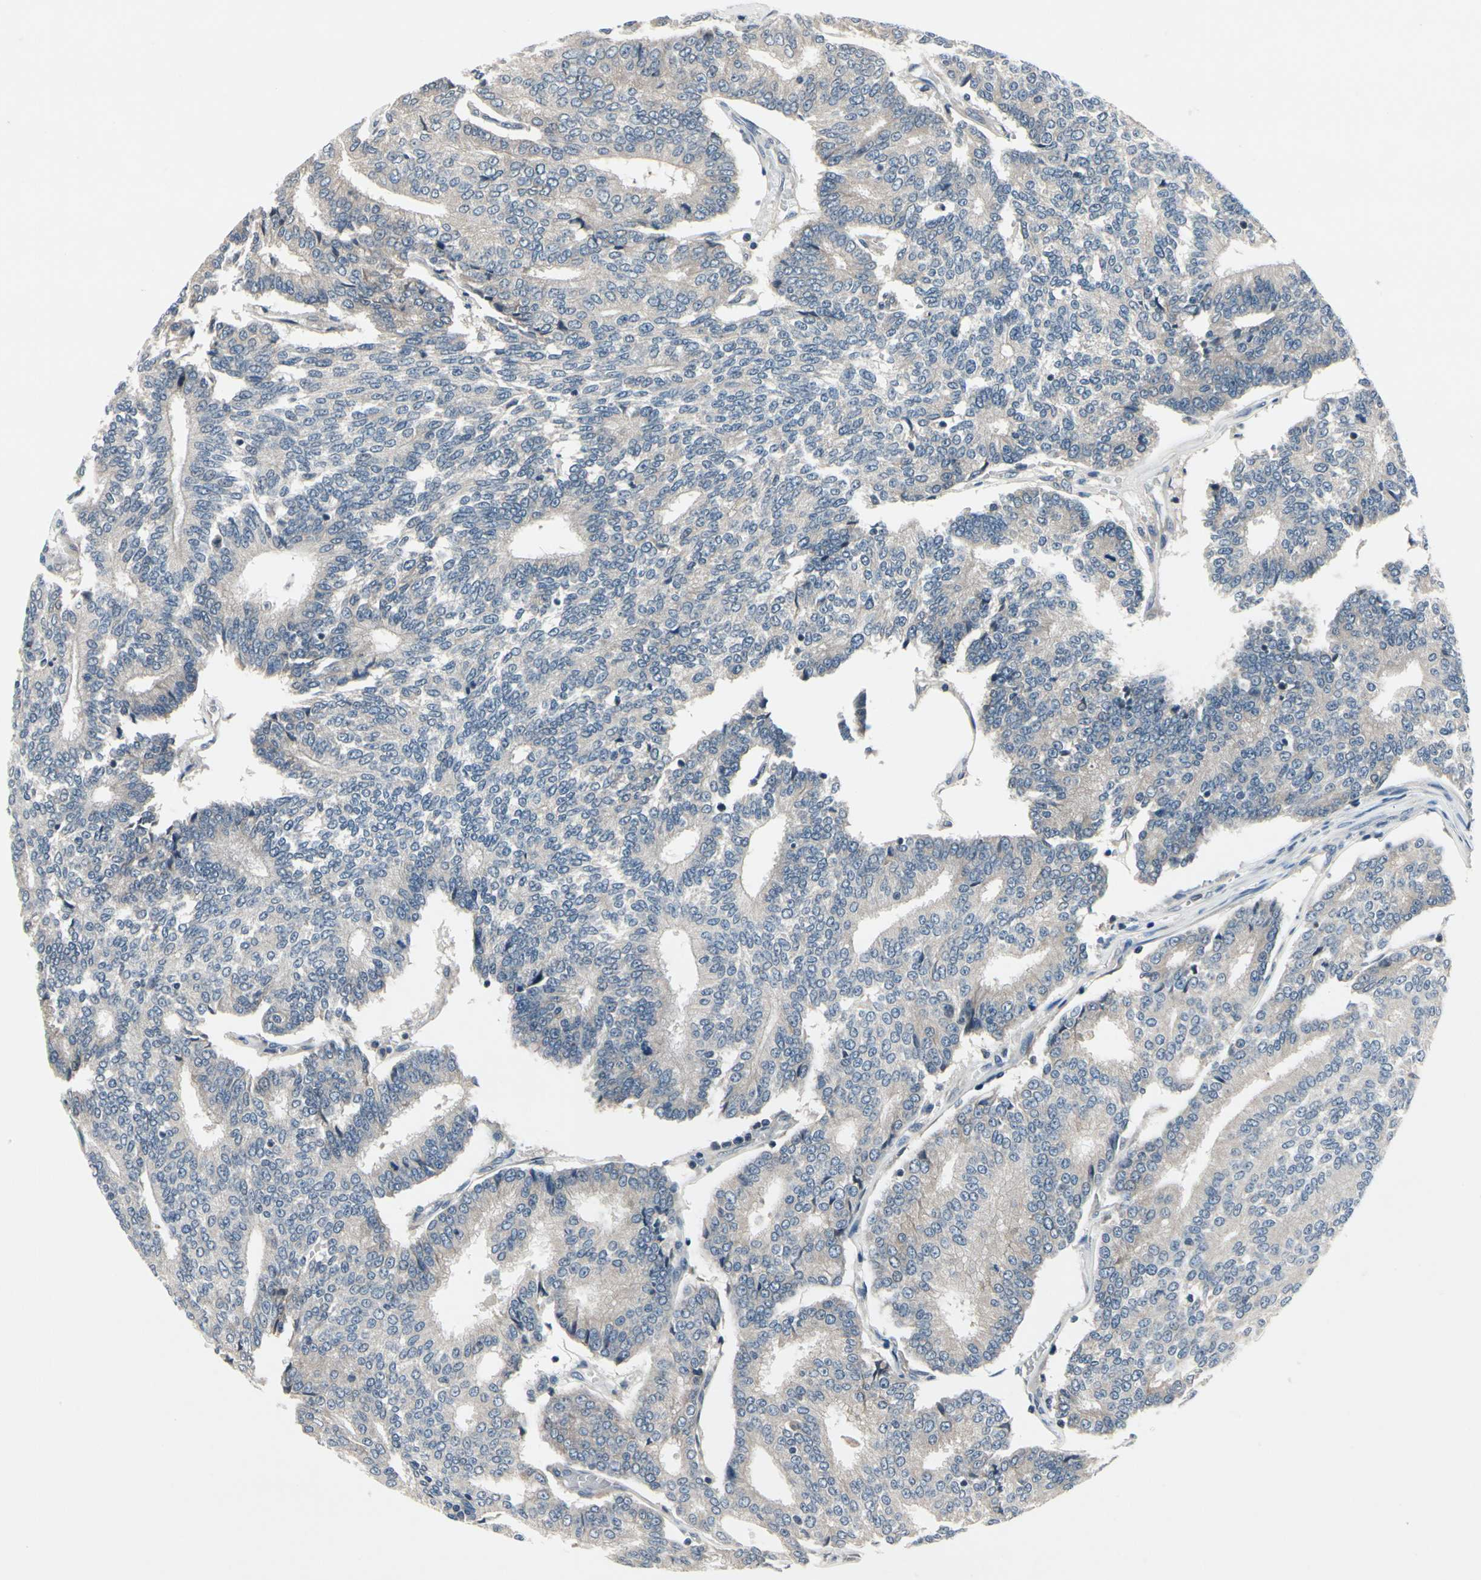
{"staining": {"intensity": "weak", "quantity": "25%-75%", "location": "cytoplasmic/membranous"}, "tissue": "prostate cancer", "cell_type": "Tumor cells", "image_type": "cancer", "snomed": [{"axis": "morphology", "description": "Adenocarcinoma, High grade"}, {"axis": "topography", "description": "Prostate"}], "caption": "Prostate cancer (adenocarcinoma (high-grade)) stained with a brown dye shows weak cytoplasmic/membranous positive expression in about 25%-75% of tumor cells.", "gene": "SELENOK", "patient": {"sex": "male", "age": 55}}